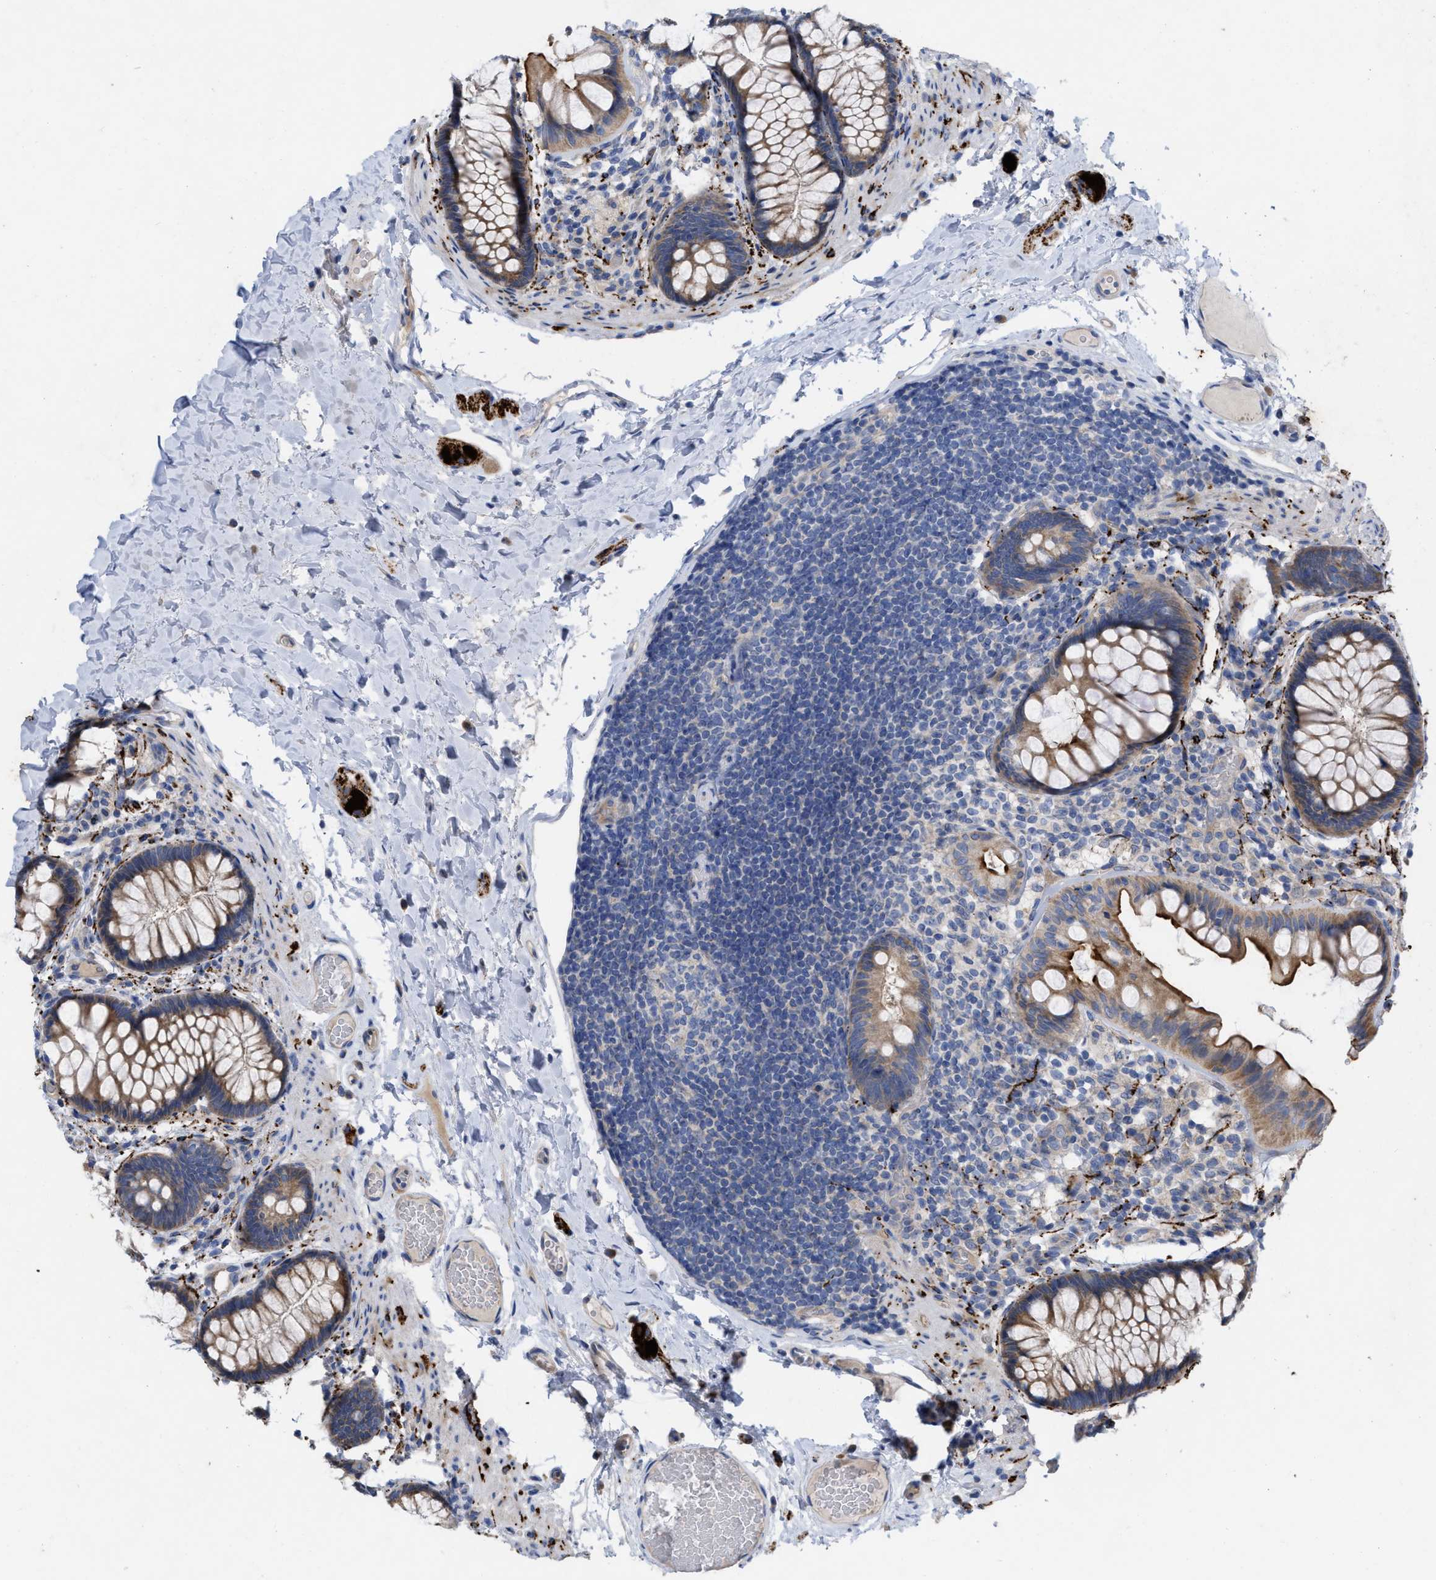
{"staining": {"intensity": "negative", "quantity": "none", "location": "none"}, "tissue": "colon", "cell_type": "Endothelial cells", "image_type": "normal", "snomed": [{"axis": "morphology", "description": "Normal tissue, NOS"}, {"axis": "topography", "description": "Colon"}], "caption": "Endothelial cells show no significant positivity in benign colon. Nuclei are stained in blue.", "gene": "VIP", "patient": {"sex": "female", "age": 56}}